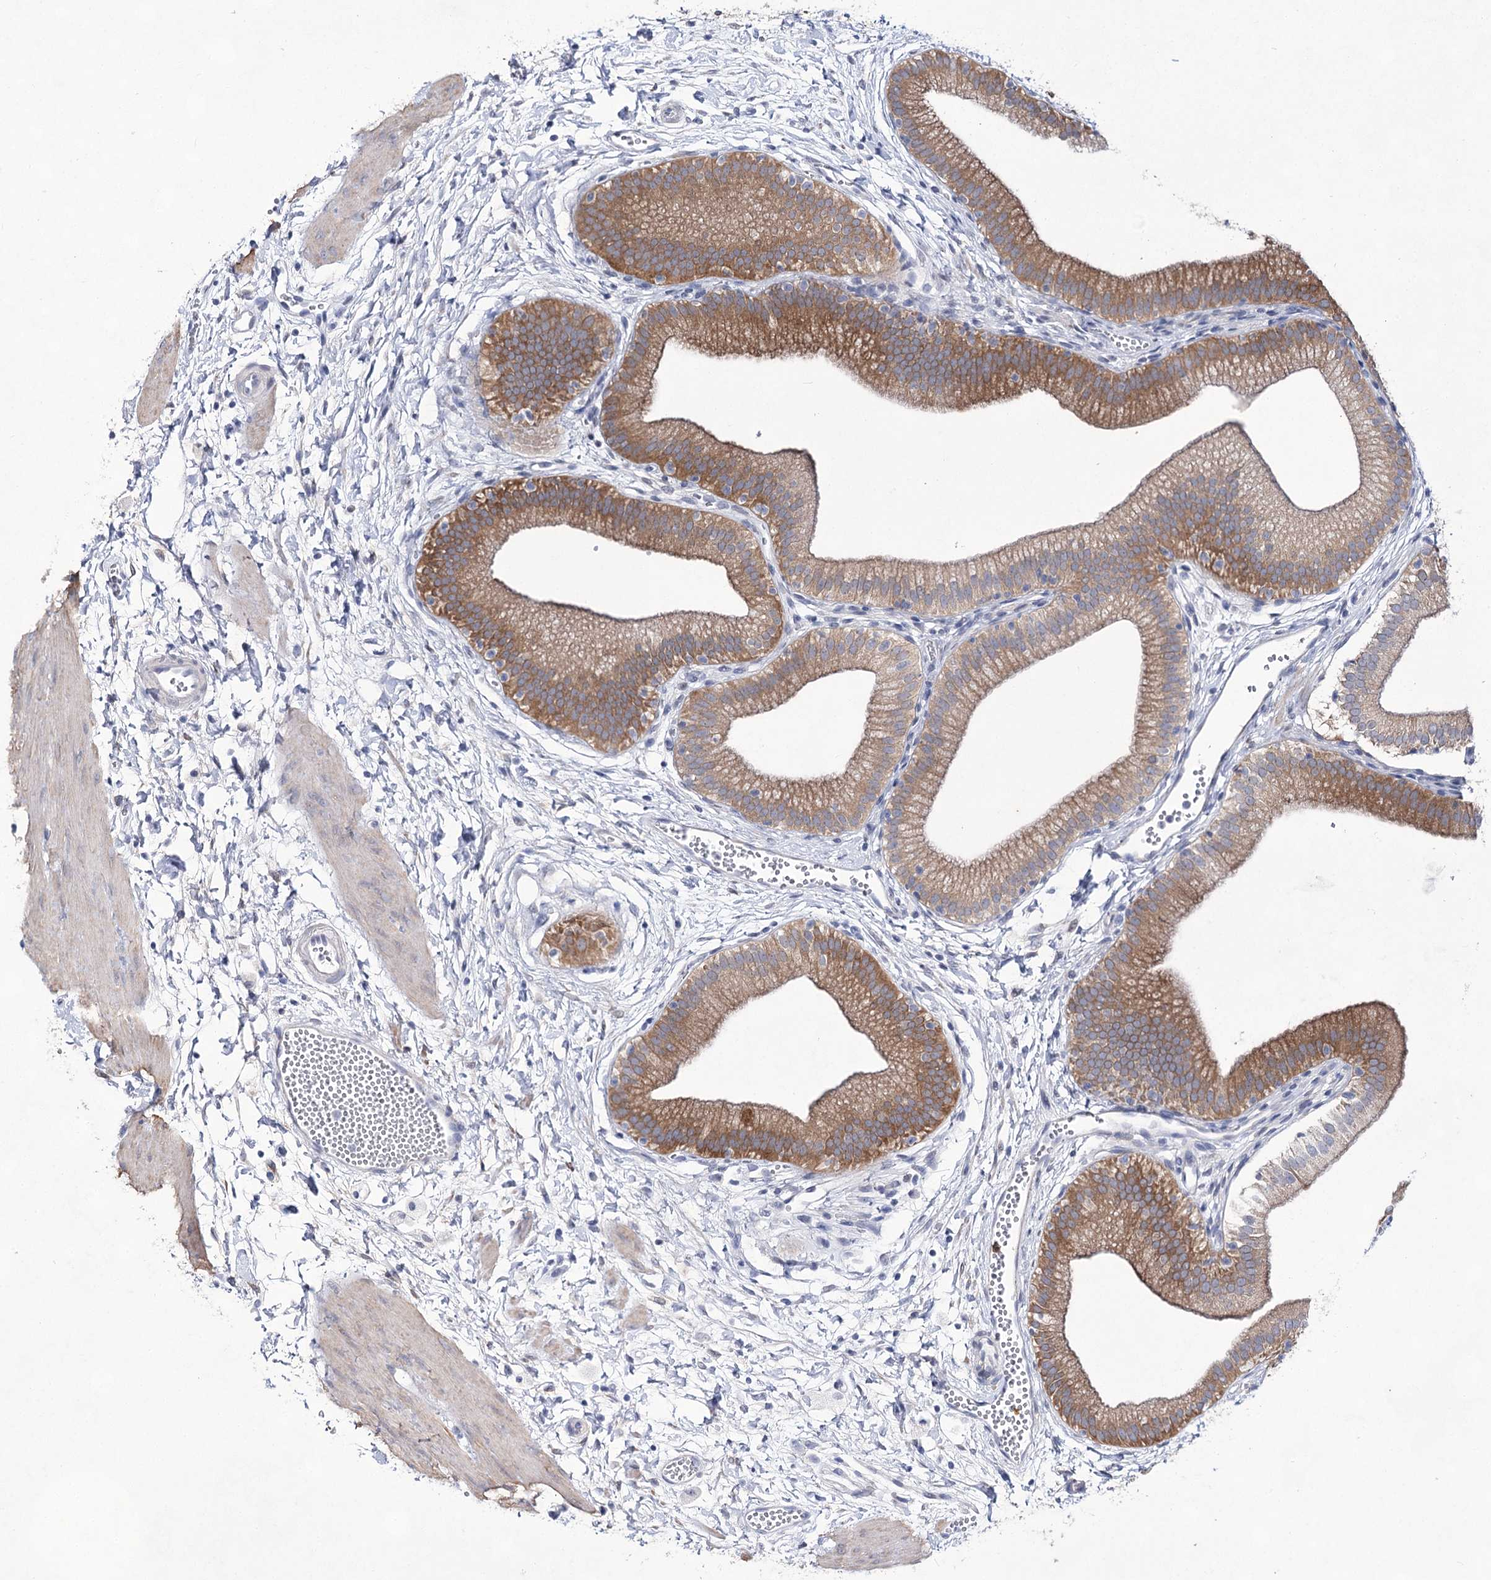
{"staining": {"intensity": "moderate", "quantity": ">75%", "location": "cytoplasmic/membranous"}, "tissue": "gallbladder", "cell_type": "Glandular cells", "image_type": "normal", "snomed": [{"axis": "morphology", "description": "Normal tissue, NOS"}, {"axis": "topography", "description": "Gallbladder"}], "caption": "The photomicrograph demonstrates staining of unremarkable gallbladder, revealing moderate cytoplasmic/membranous protein expression (brown color) within glandular cells. The staining is performed using DAB (3,3'-diaminobenzidine) brown chromogen to label protein expression. The nuclei are counter-stained blue using hematoxylin.", "gene": "UGDH", "patient": {"sex": "male", "age": 55}}